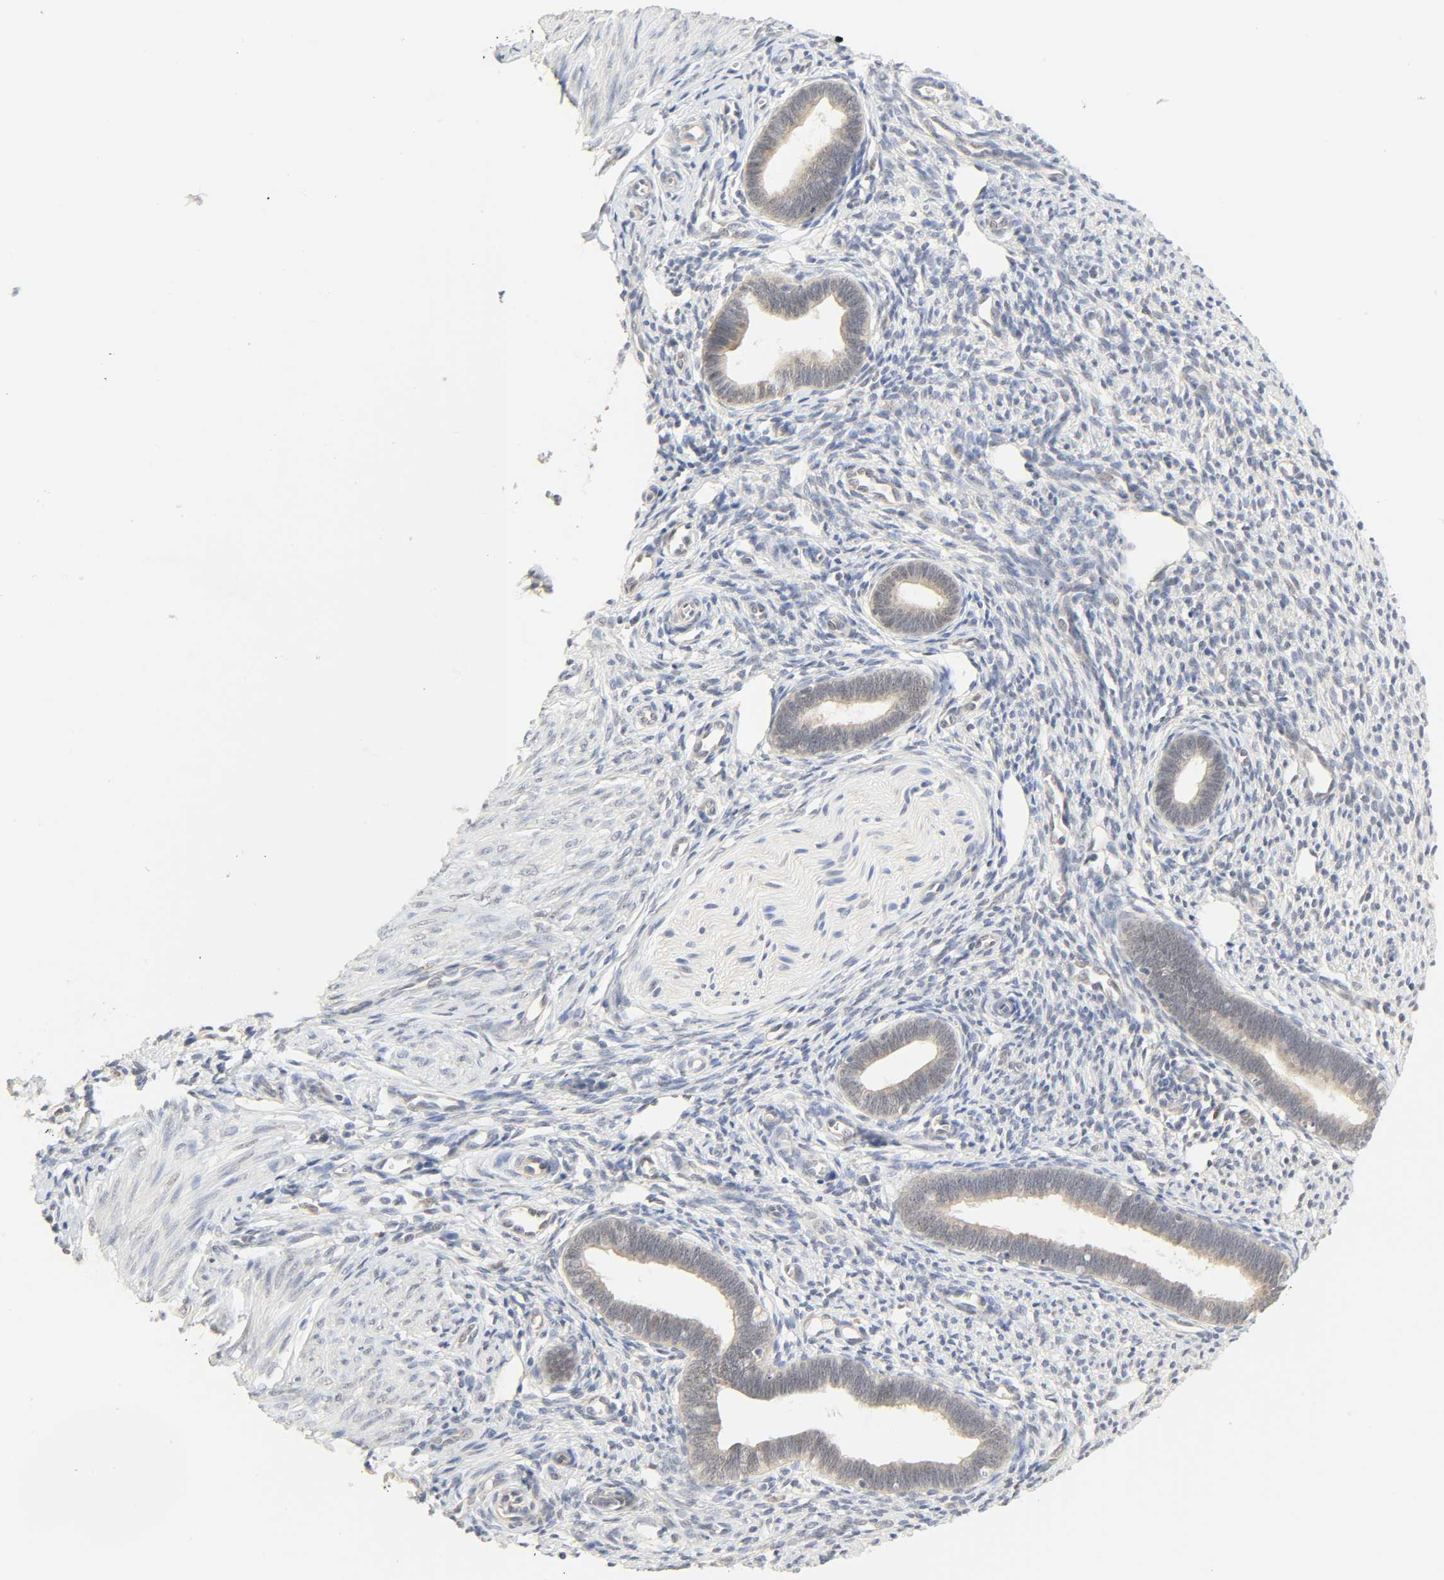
{"staining": {"intensity": "weak", "quantity": "<25%", "location": "cytoplasmic/membranous"}, "tissue": "endometrium", "cell_type": "Cells in endometrial stroma", "image_type": "normal", "snomed": [{"axis": "morphology", "description": "Normal tissue, NOS"}, {"axis": "topography", "description": "Endometrium"}], "caption": "Immunohistochemical staining of normal endometrium displays no significant expression in cells in endometrial stroma.", "gene": "ACSS2", "patient": {"sex": "female", "age": 27}}